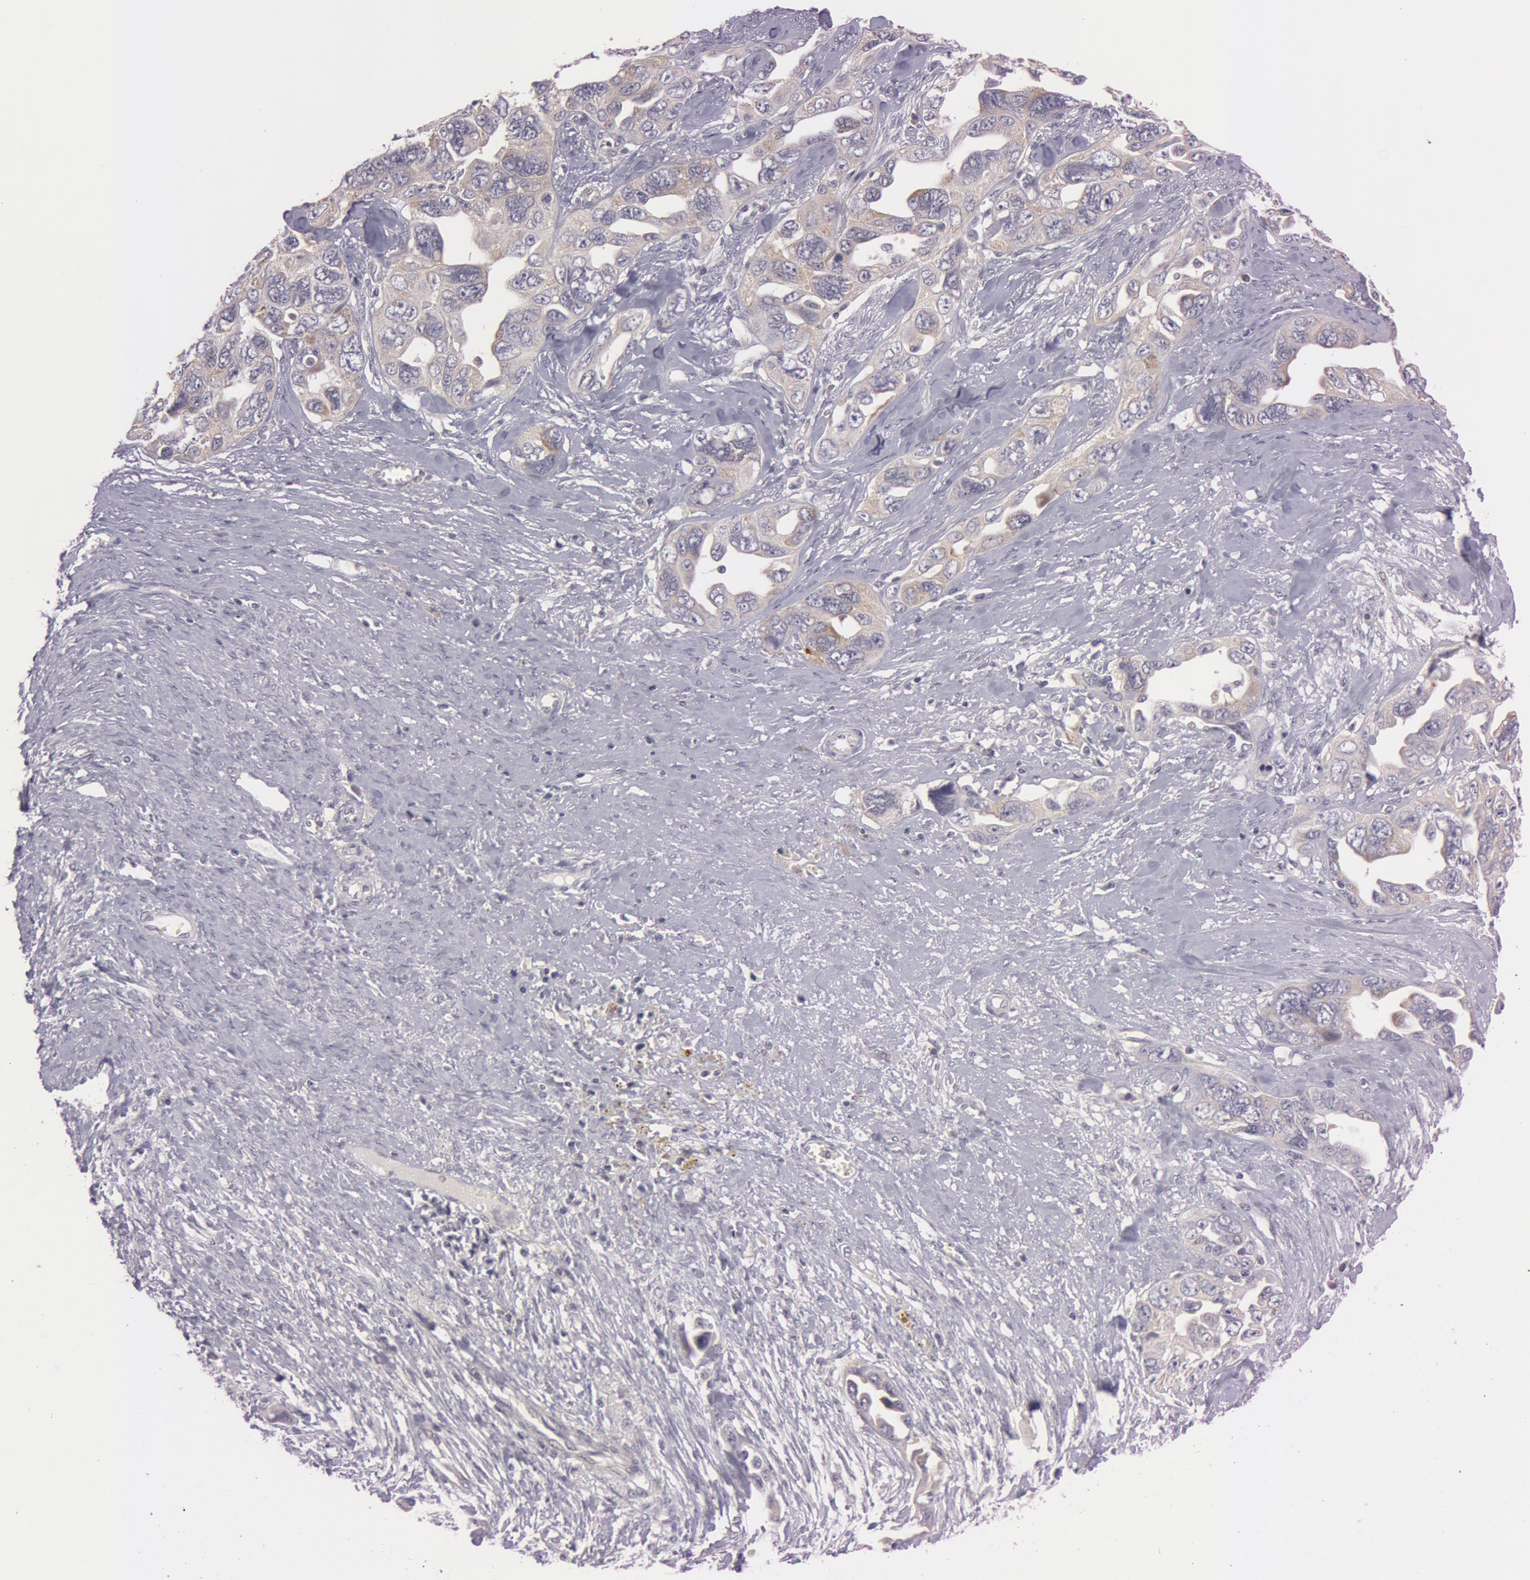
{"staining": {"intensity": "weak", "quantity": "25%-75%", "location": "cytoplasmic/membranous"}, "tissue": "ovarian cancer", "cell_type": "Tumor cells", "image_type": "cancer", "snomed": [{"axis": "morphology", "description": "Cystadenocarcinoma, serous, NOS"}, {"axis": "topography", "description": "Ovary"}], "caption": "Brown immunohistochemical staining in human serous cystadenocarcinoma (ovarian) reveals weak cytoplasmic/membranous staining in approximately 25%-75% of tumor cells. The protein of interest is stained brown, and the nuclei are stained in blue (DAB IHC with brightfield microscopy, high magnification).", "gene": "RALGAPA1", "patient": {"sex": "female", "age": 63}}